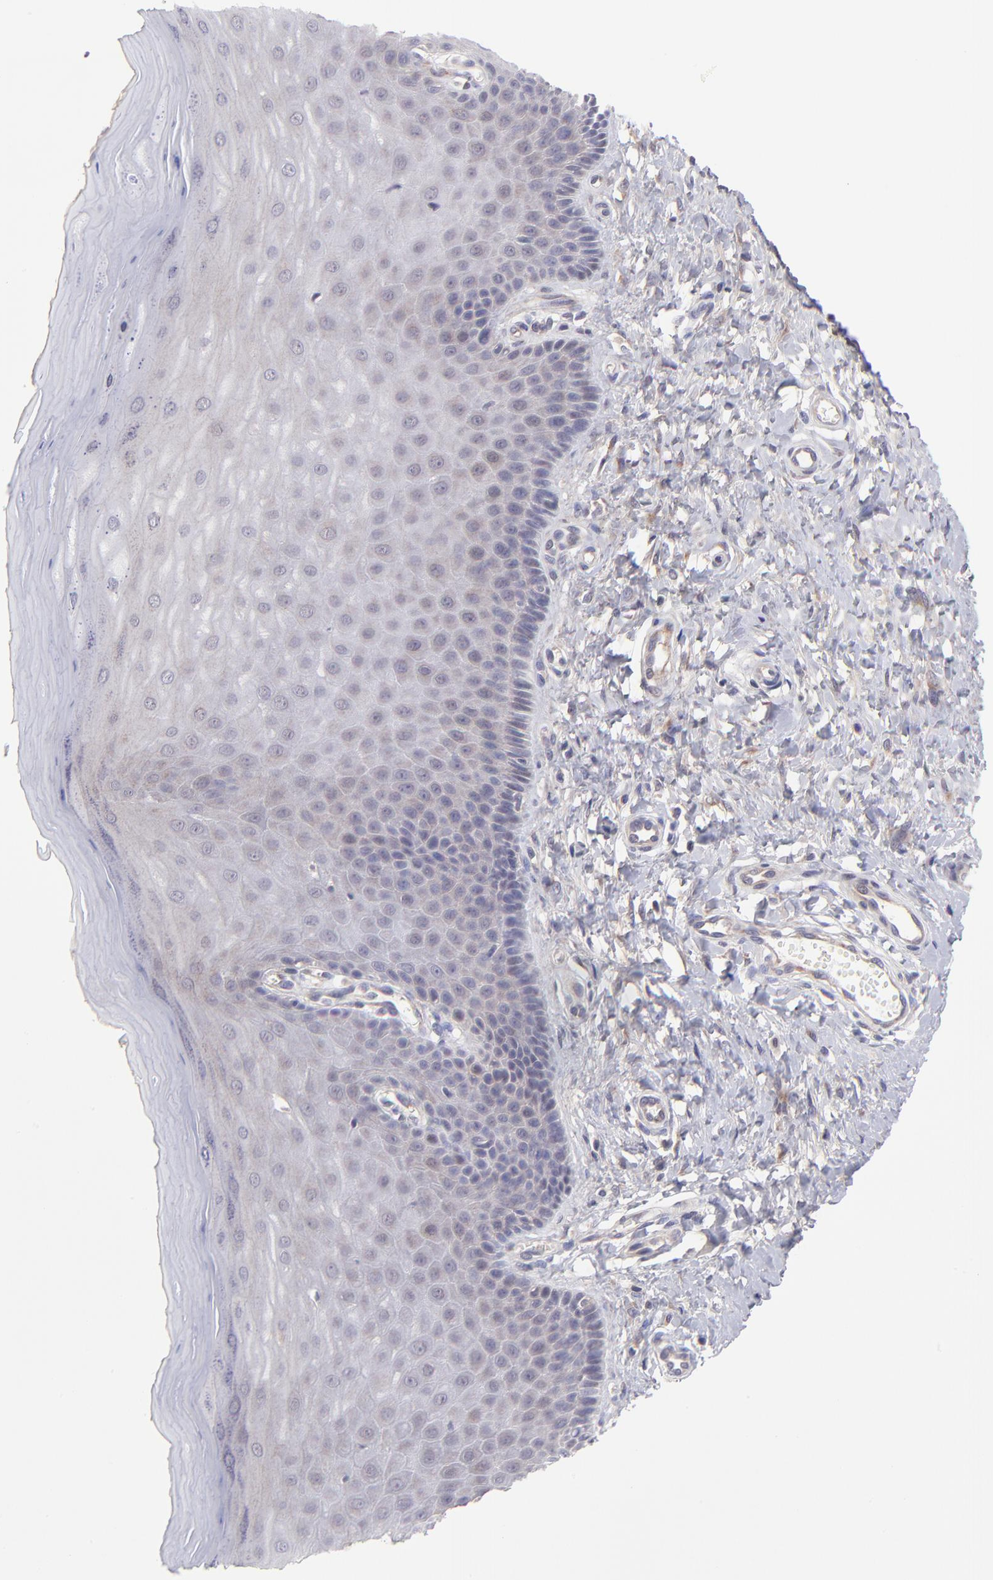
{"staining": {"intensity": "moderate", "quantity": ">75%", "location": "cytoplasmic/membranous"}, "tissue": "cervix", "cell_type": "Glandular cells", "image_type": "normal", "snomed": [{"axis": "morphology", "description": "Normal tissue, NOS"}, {"axis": "topography", "description": "Cervix"}], "caption": "DAB immunohistochemical staining of benign human cervix exhibits moderate cytoplasmic/membranous protein positivity in about >75% of glandular cells. The staining is performed using DAB brown chromogen to label protein expression. The nuclei are counter-stained blue using hematoxylin.", "gene": "NSF", "patient": {"sex": "female", "age": 55}}